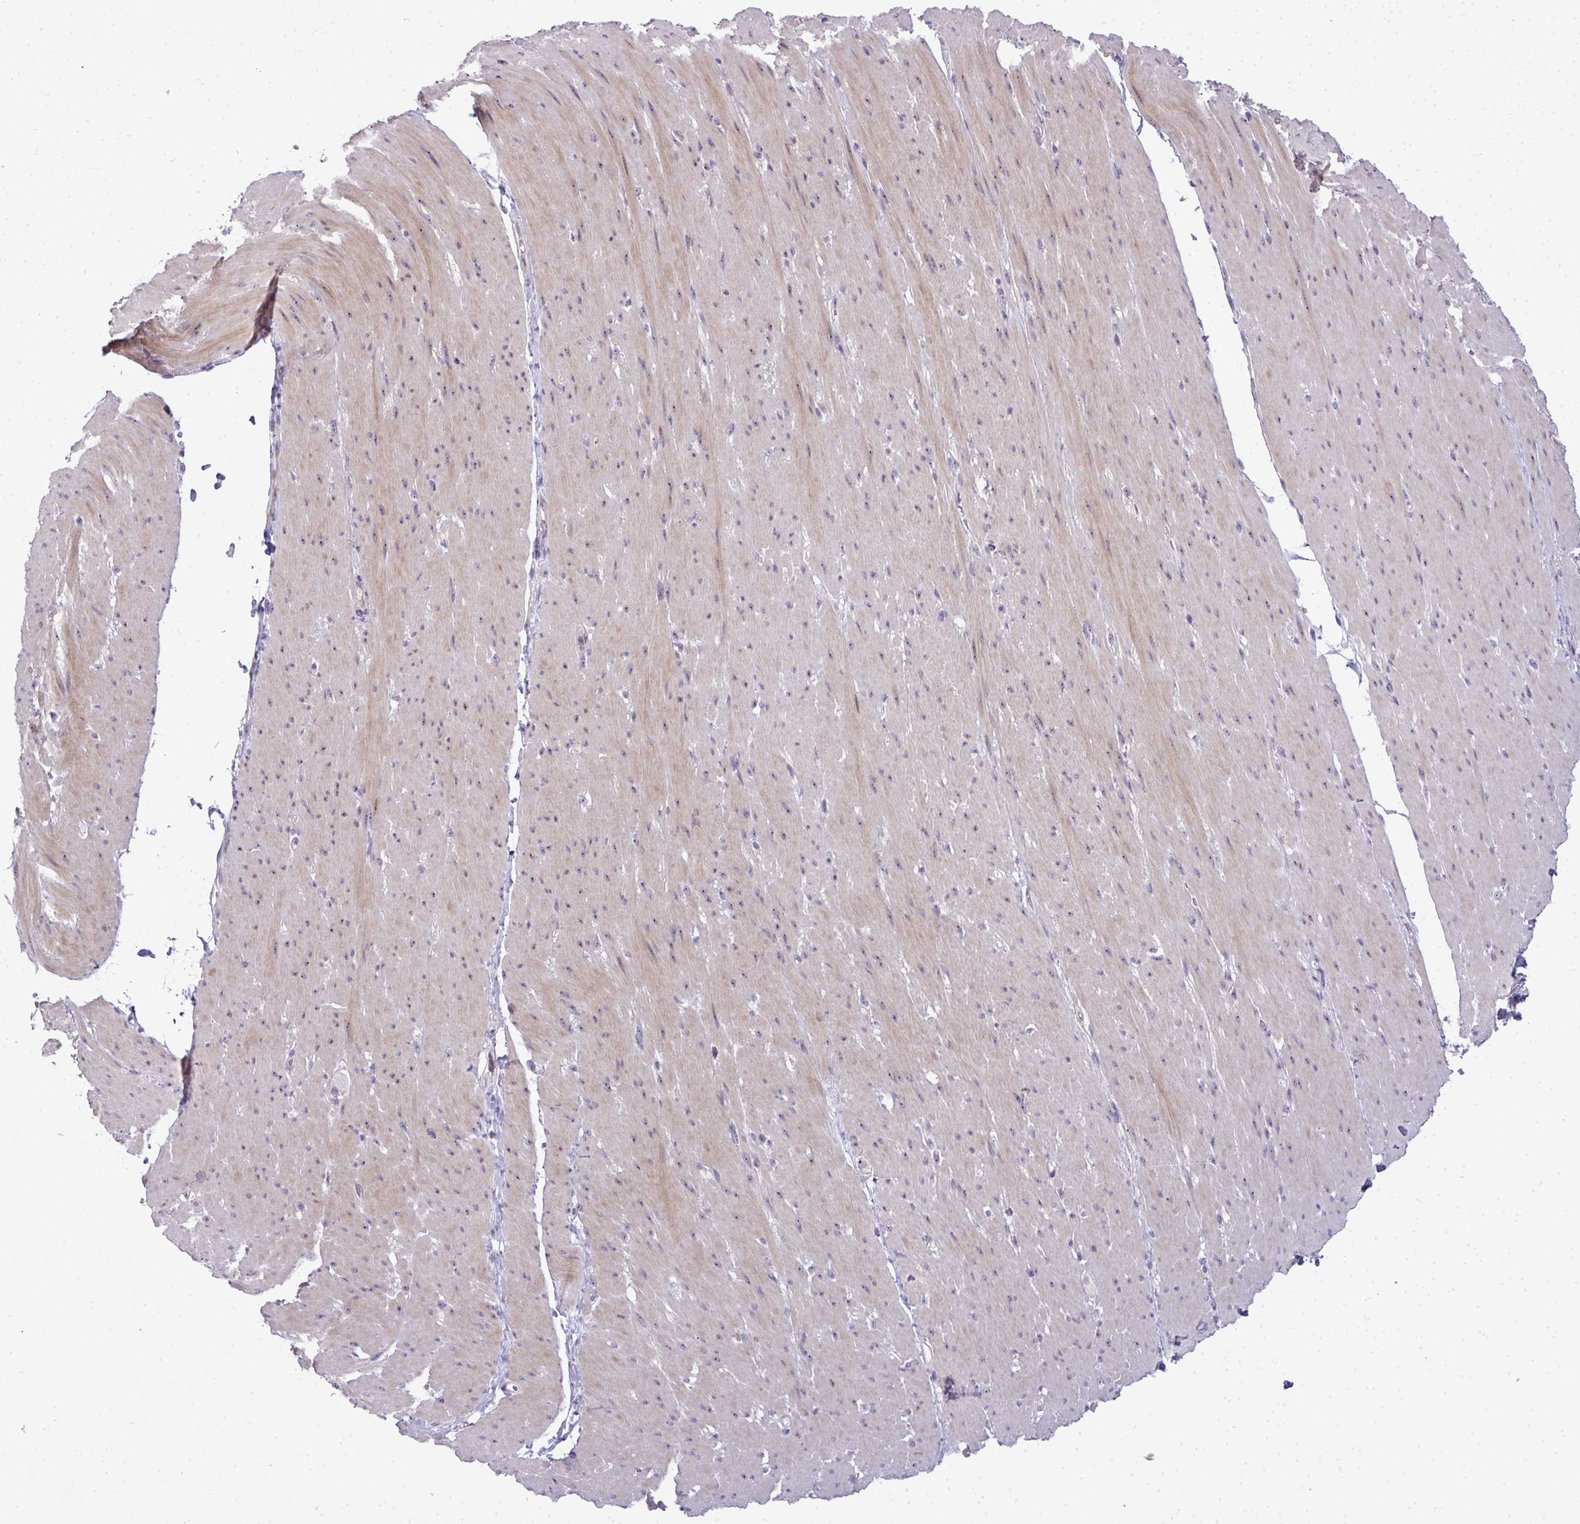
{"staining": {"intensity": "weak", "quantity": "25%-75%", "location": "cytoplasmic/membranous"}, "tissue": "smooth muscle", "cell_type": "Smooth muscle cells", "image_type": "normal", "snomed": [{"axis": "morphology", "description": "Normal tissue, NOS"}, {"axis": "topography", "description": "Smooth muscle"}, {"axis": "topography", "description": "Rectum"}], "caption": "The photomicrograph shows a brown stain indicating the presence of a protein in the cytoplasmic/membranous of smooth muscle cells in smooth muscle. Immunohistochemistry (ihc) stains the protein in brown and the nuclei are stained blue.", "gene": "NT5C1A", "patient": {"sex": "male", "age": 53}}